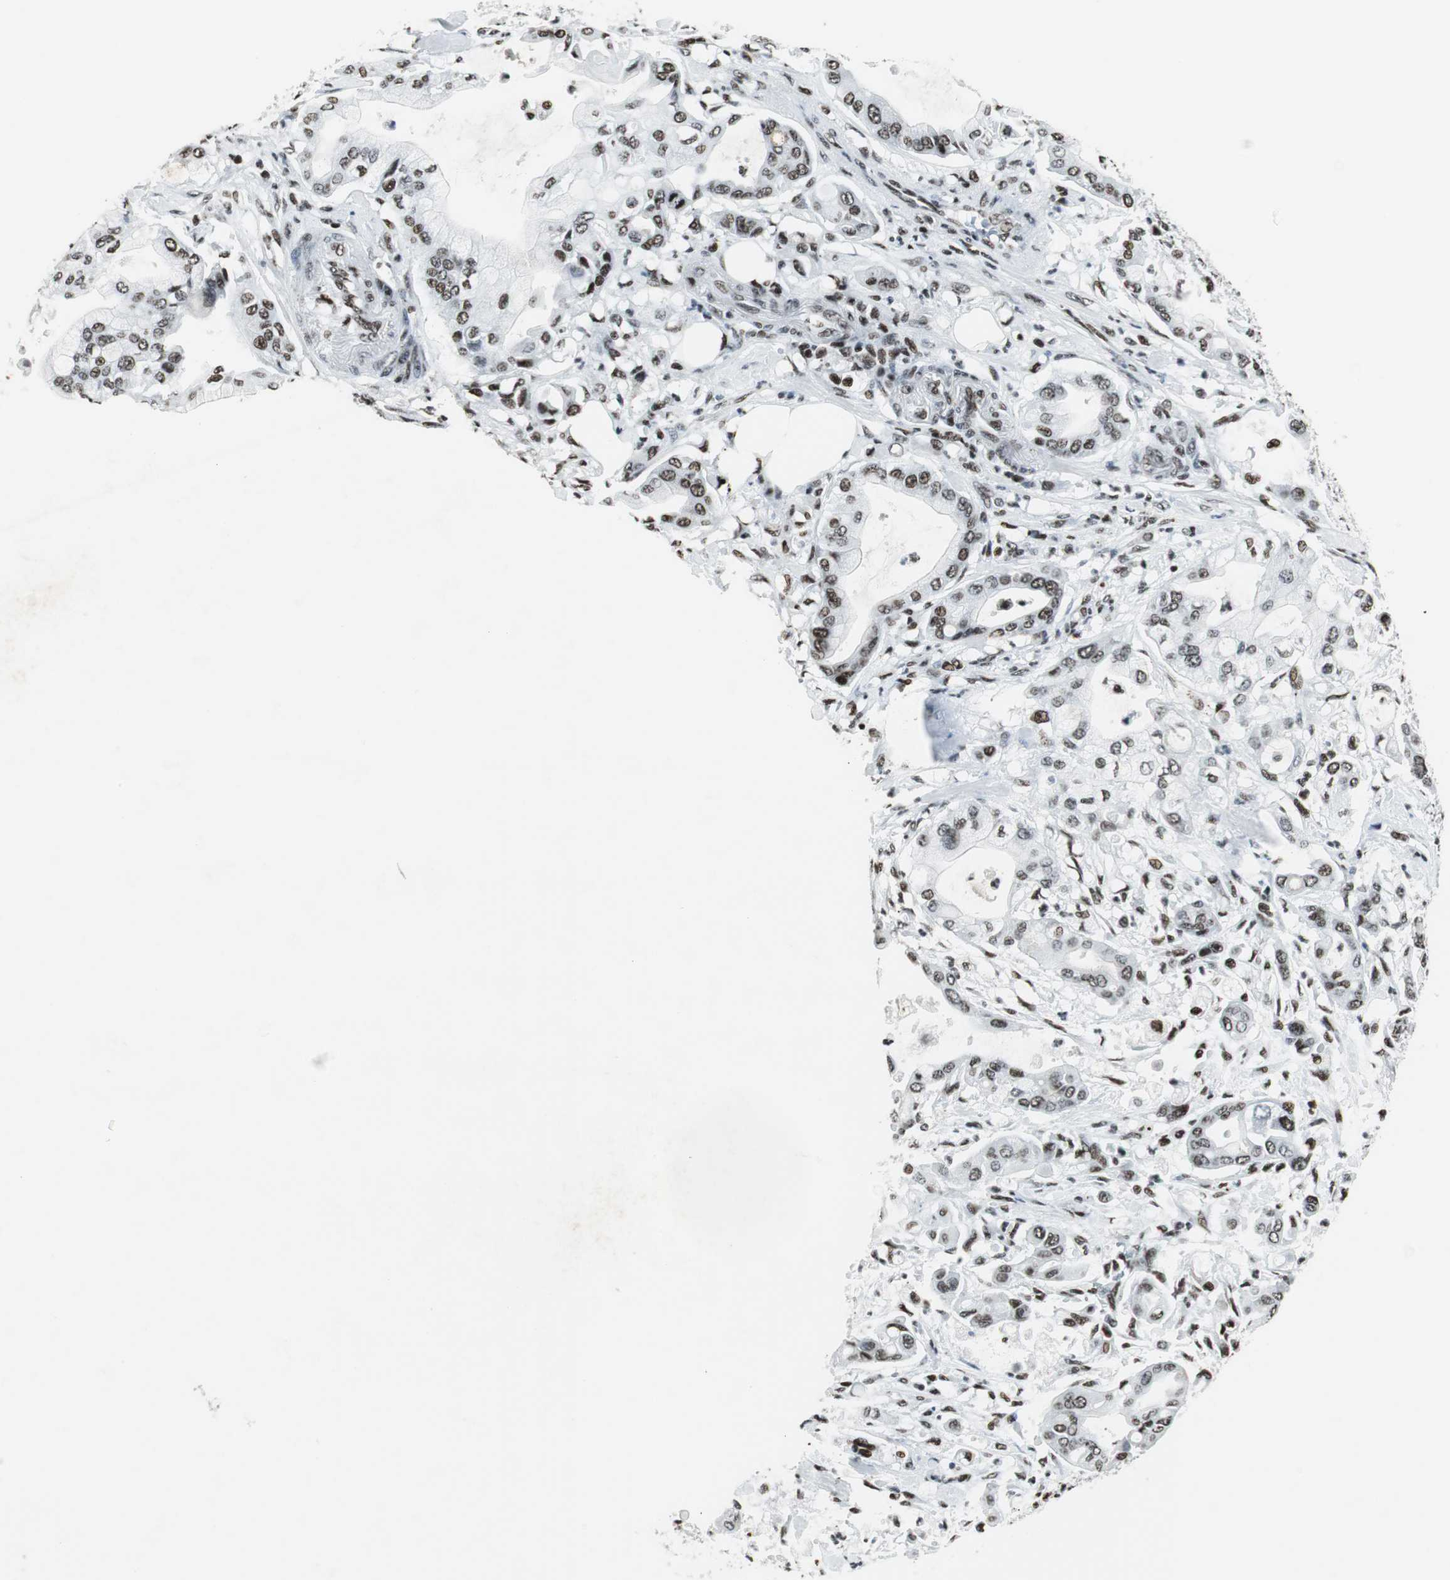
{"staining": {"intensity": "moderate", "quantity": ">75%", "location": "nuclear"}, "tissue": "pancreatic cancer", "cell_type": "Tumor cells", "image_type": "cancer", "snomed": [{"axis": "morphology", "description": "Adenocarcinoma, NOS"}, {"axis": "morphology", "description": "Adenocarcinoma, metastatic, NOS"}, {"axis": "topography", "description": "Lymph node"}, {"axis": "topography", "description": "Pancreas"}, {"axis": "topography", "description": "Duodenum"}], "caption": "A photomicrograph showing moderate nuclear expression in approximately >75% of tumor cells in pancreatic metastatic adenocarcinoma, as visualized by brown immunohistochemical staining.", "gene": "RBBP4", "patient": {"sex": "female", "age": 64}}